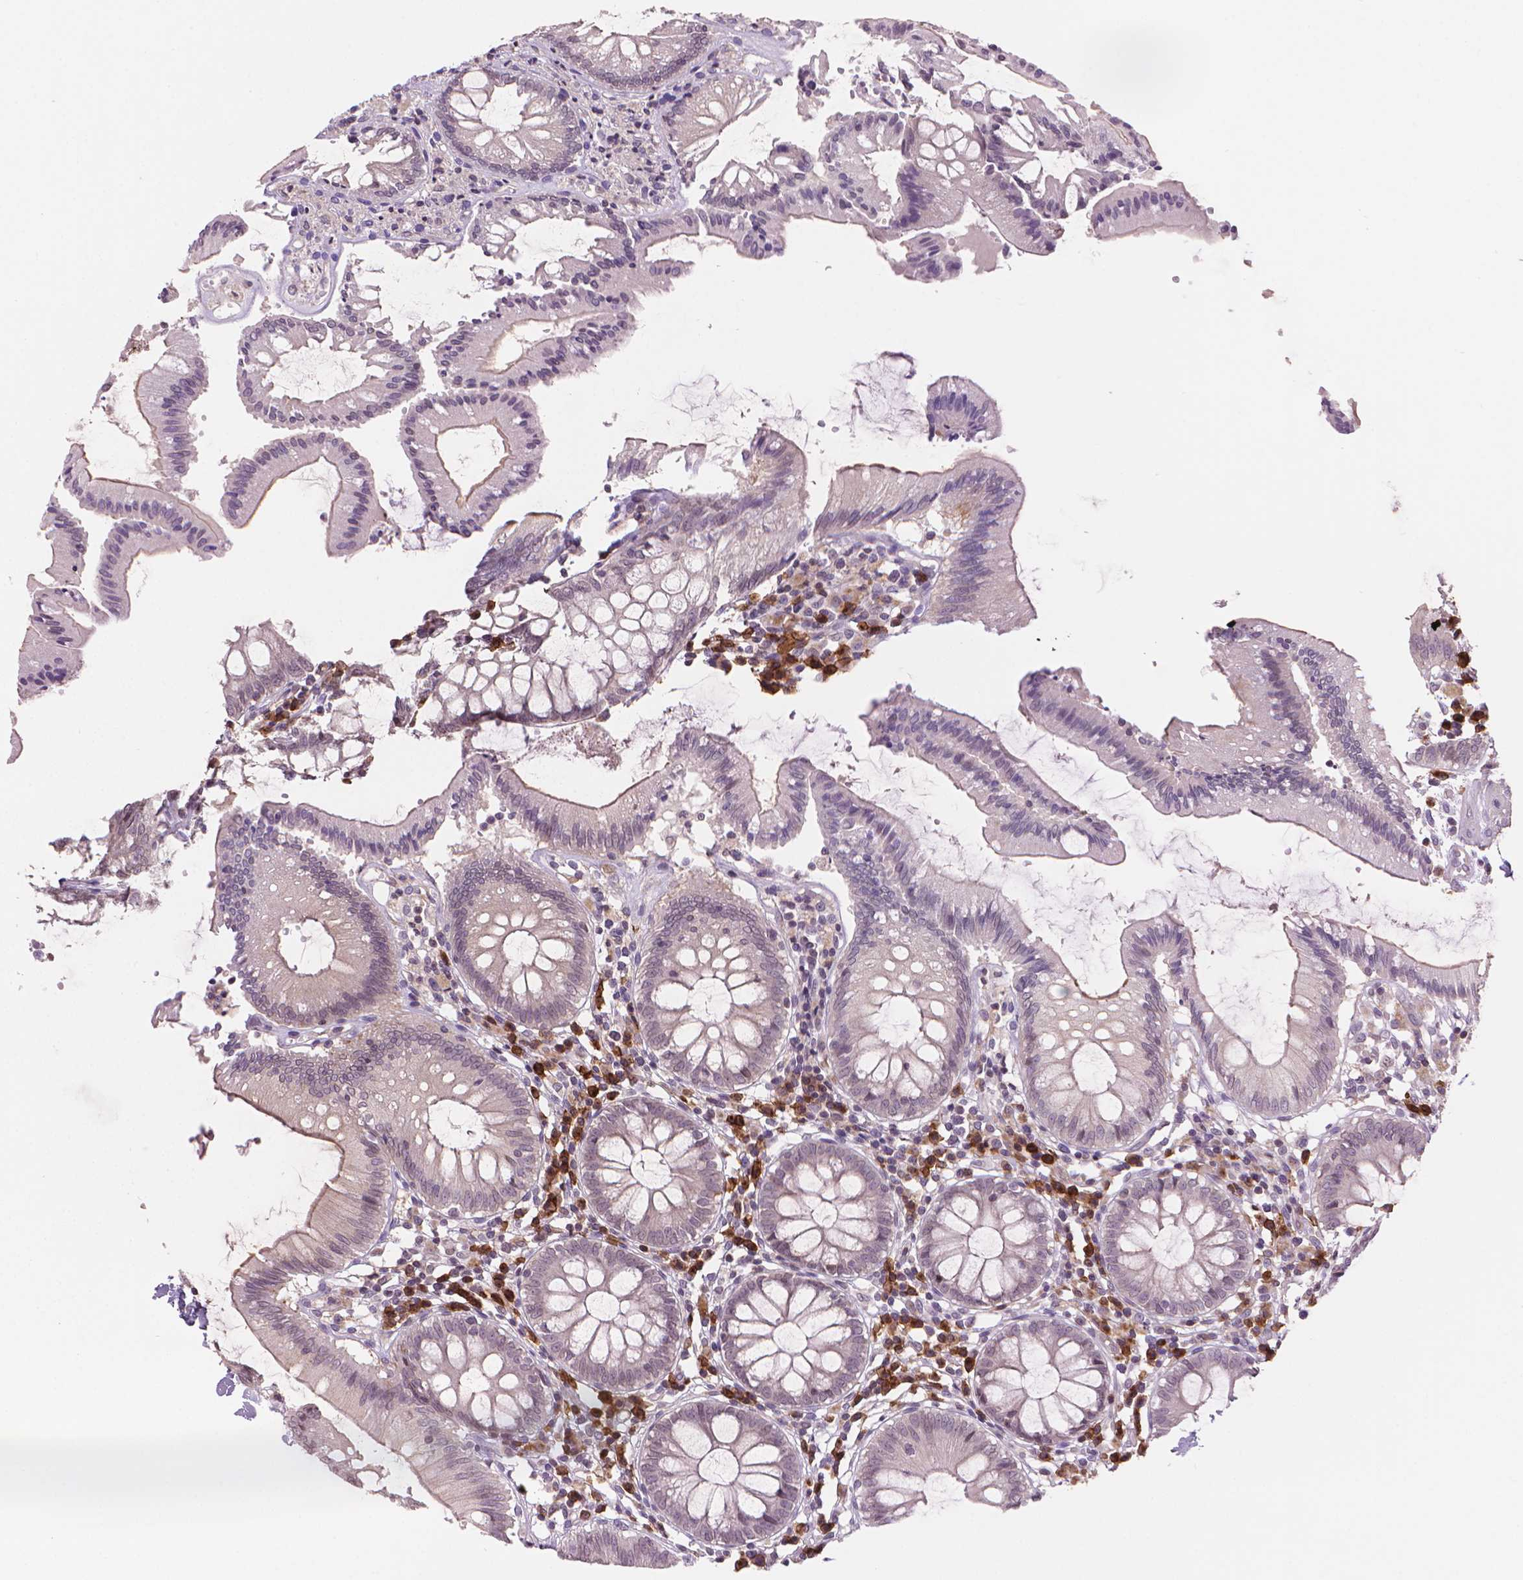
{"staining": {"intensity": "moderate", "quantity": ">75%", "location": "cytoplasmic/membranous"}, "tissue": "colon", "cell_type": "Endothelial cells", "image_type": "normal", "snomed": [{"axis": "morphology", "description": "Normal tissue, NOS"}, {"axis": "morphology", "description": "Adenocarcinoma, NOS"}, {"axis": "topography", "description": "Colon"}], "caption": "IHC histopathology image of normal colon: human colon stained using IHC displays medium levels of moderate protein expression localized specifically in the cytoplasmic/membranous of endothelial cells, appearing as a cytoplasmic/membranous brown color.", "gene": "TMEM184A", "patient": {"sex": "male", "age": 83}}